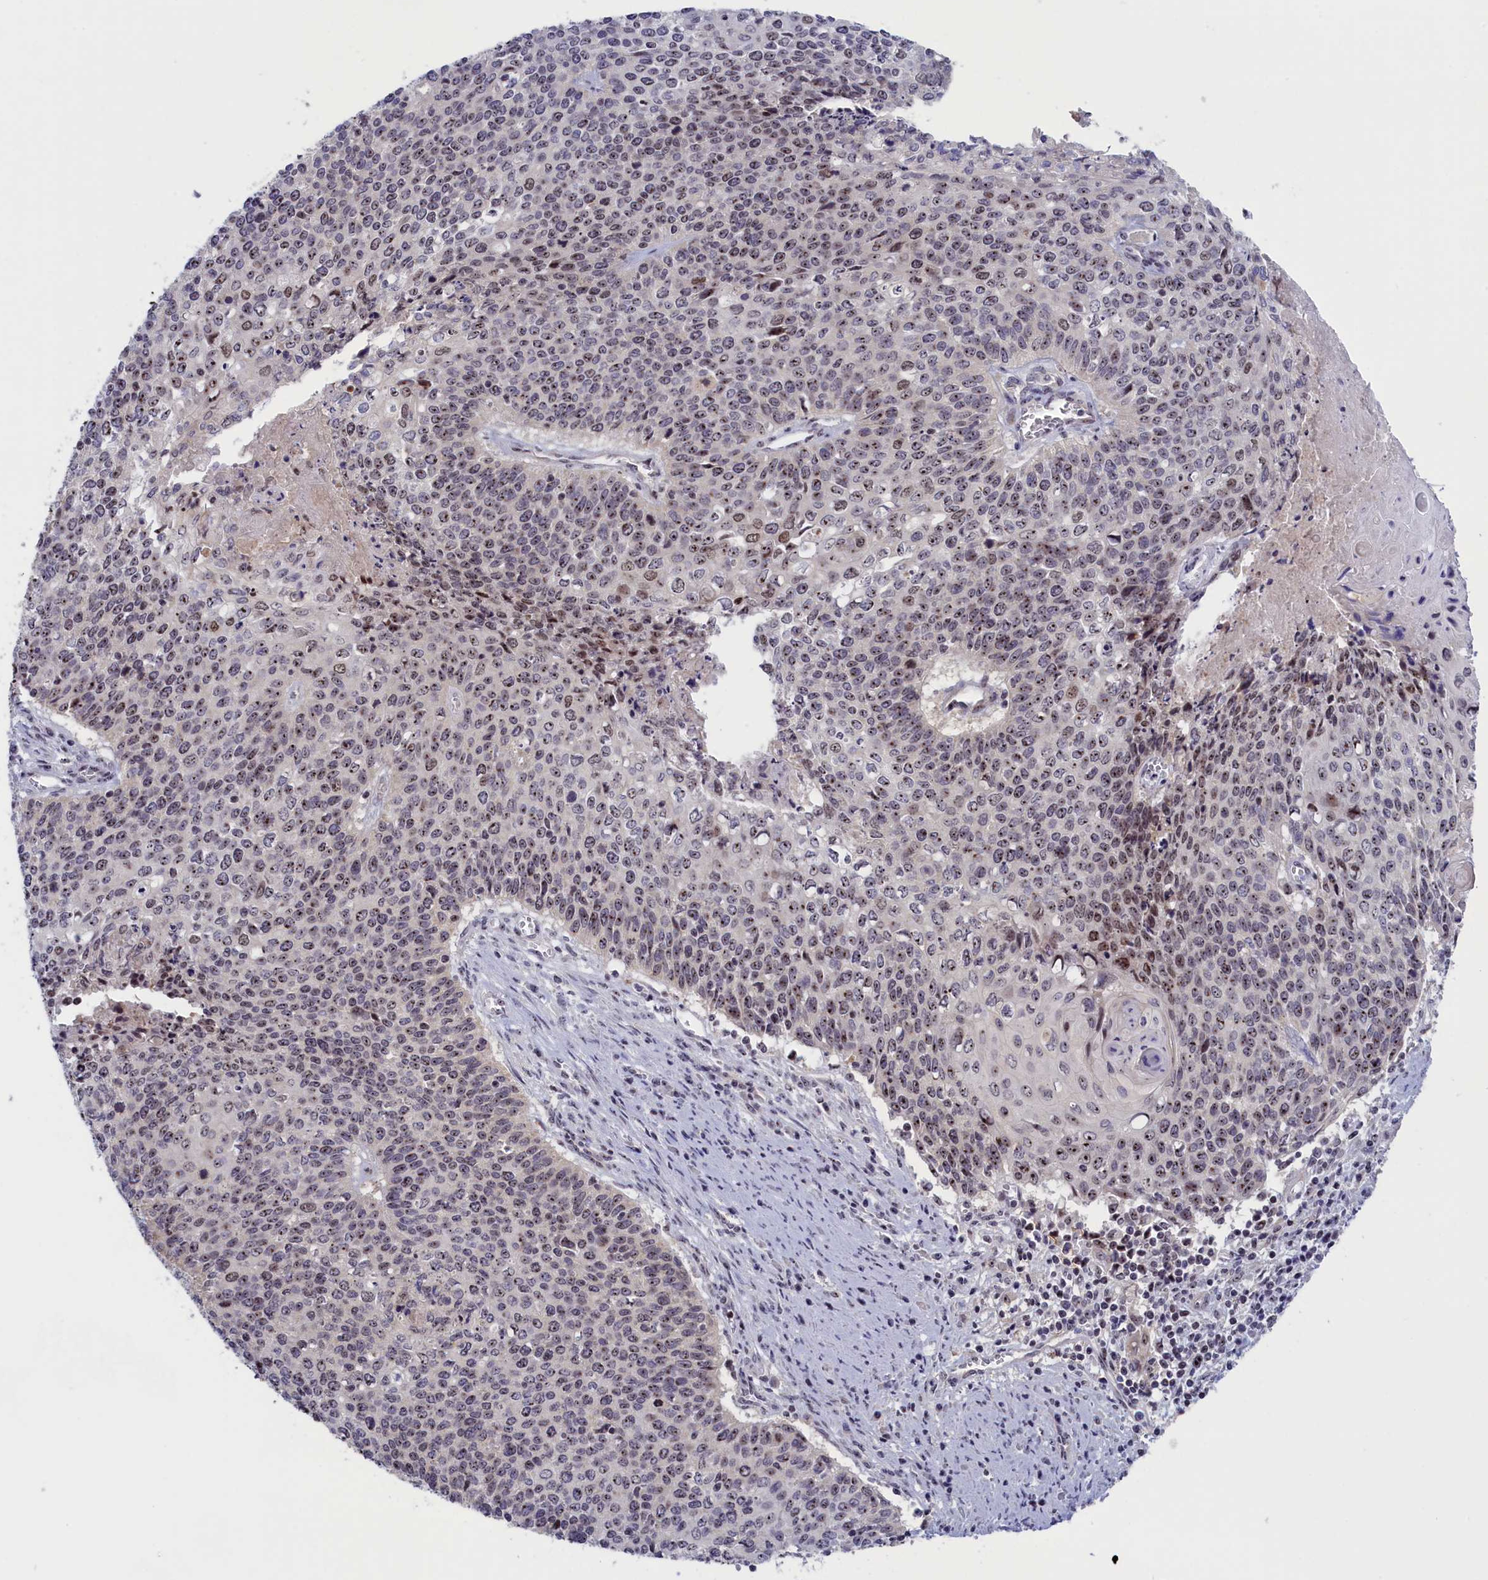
{"staining": {"intensity": "moderate", "quantity": "25%-75%", "location": "nuclear"}, "tissue": "cervical cancer", "cell_type": "Tumor cells", "image_type": "cancer", "snomed": [{"axis": "morphology", "description": "Squamous cell carcinoma, NOS"}, {"axis": "topography", "description": "Cervix"}], "caption": "Protein staining of cervical cancer tissue demonstrates moderate nuclear expression in approximately 25%-75% of tumor cells. (DAB (3,3'-diaminobenzidine) = brown stain, brightfield microscopy at high magnification).", "gene": "PPAN", "patient": {"sex": "female", "age": 39}}